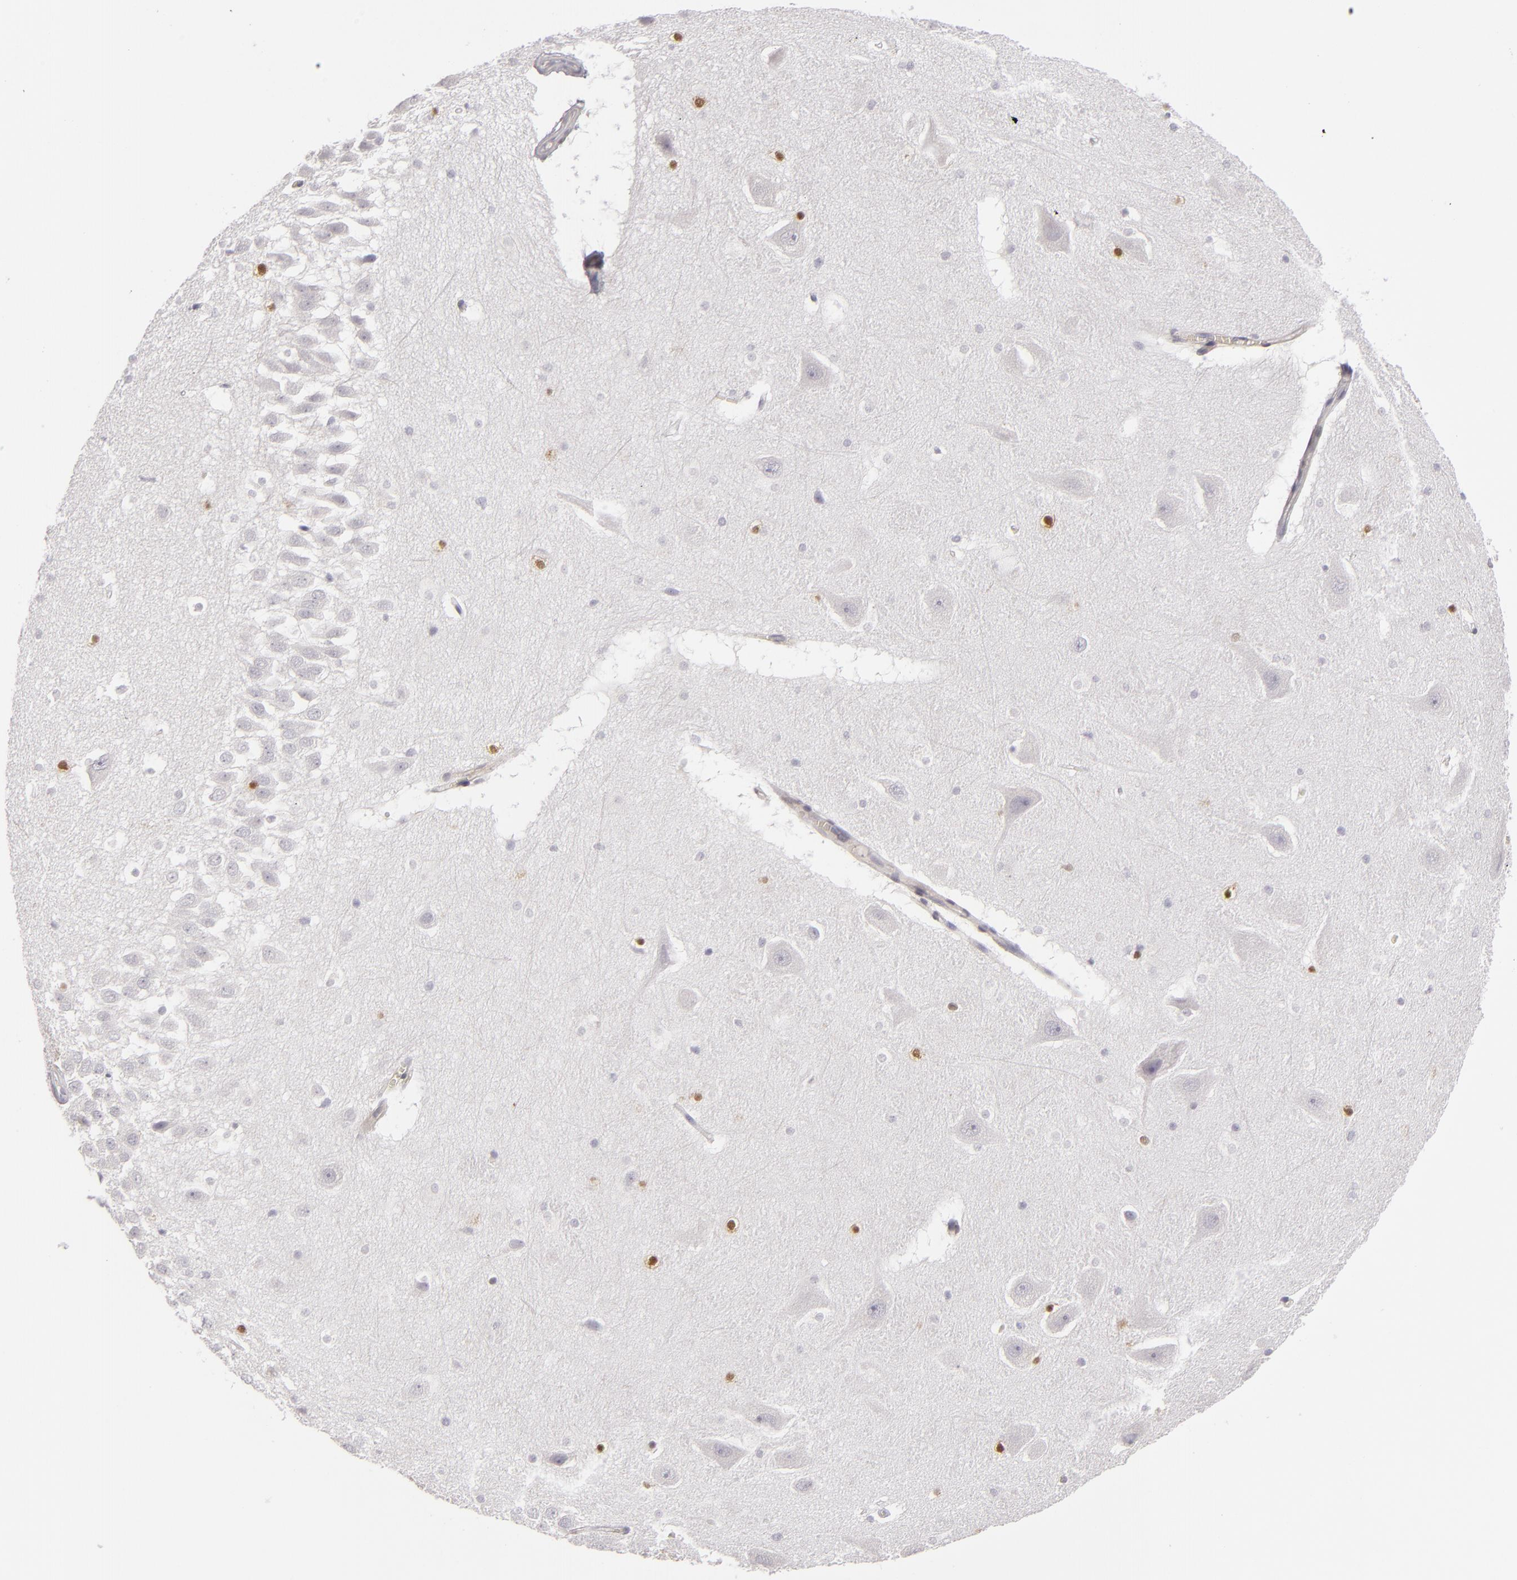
{"staining": {"intensity": "moderate", "quantity": ">75%", "location": "nuclear"}, "tissue": "hippocampus", "cell_type": "Glial cells", "image_type": "normal", "snomed": [{"axis": "morphology", "description": "Normal tissue, NOS"}, {"axis": "topography", "description": "Hippocampus"}], "caption": "IHC micrograph of unremarkable hippocampus: human hippocampus stained using immunohistochemistry displays medium levels of moderate protein expression localized specifically in the nuclear of glial cells, appearing as a nuclear brown color.", "gene": "EFS", "patient": {"sex": "male", "age": 45}}